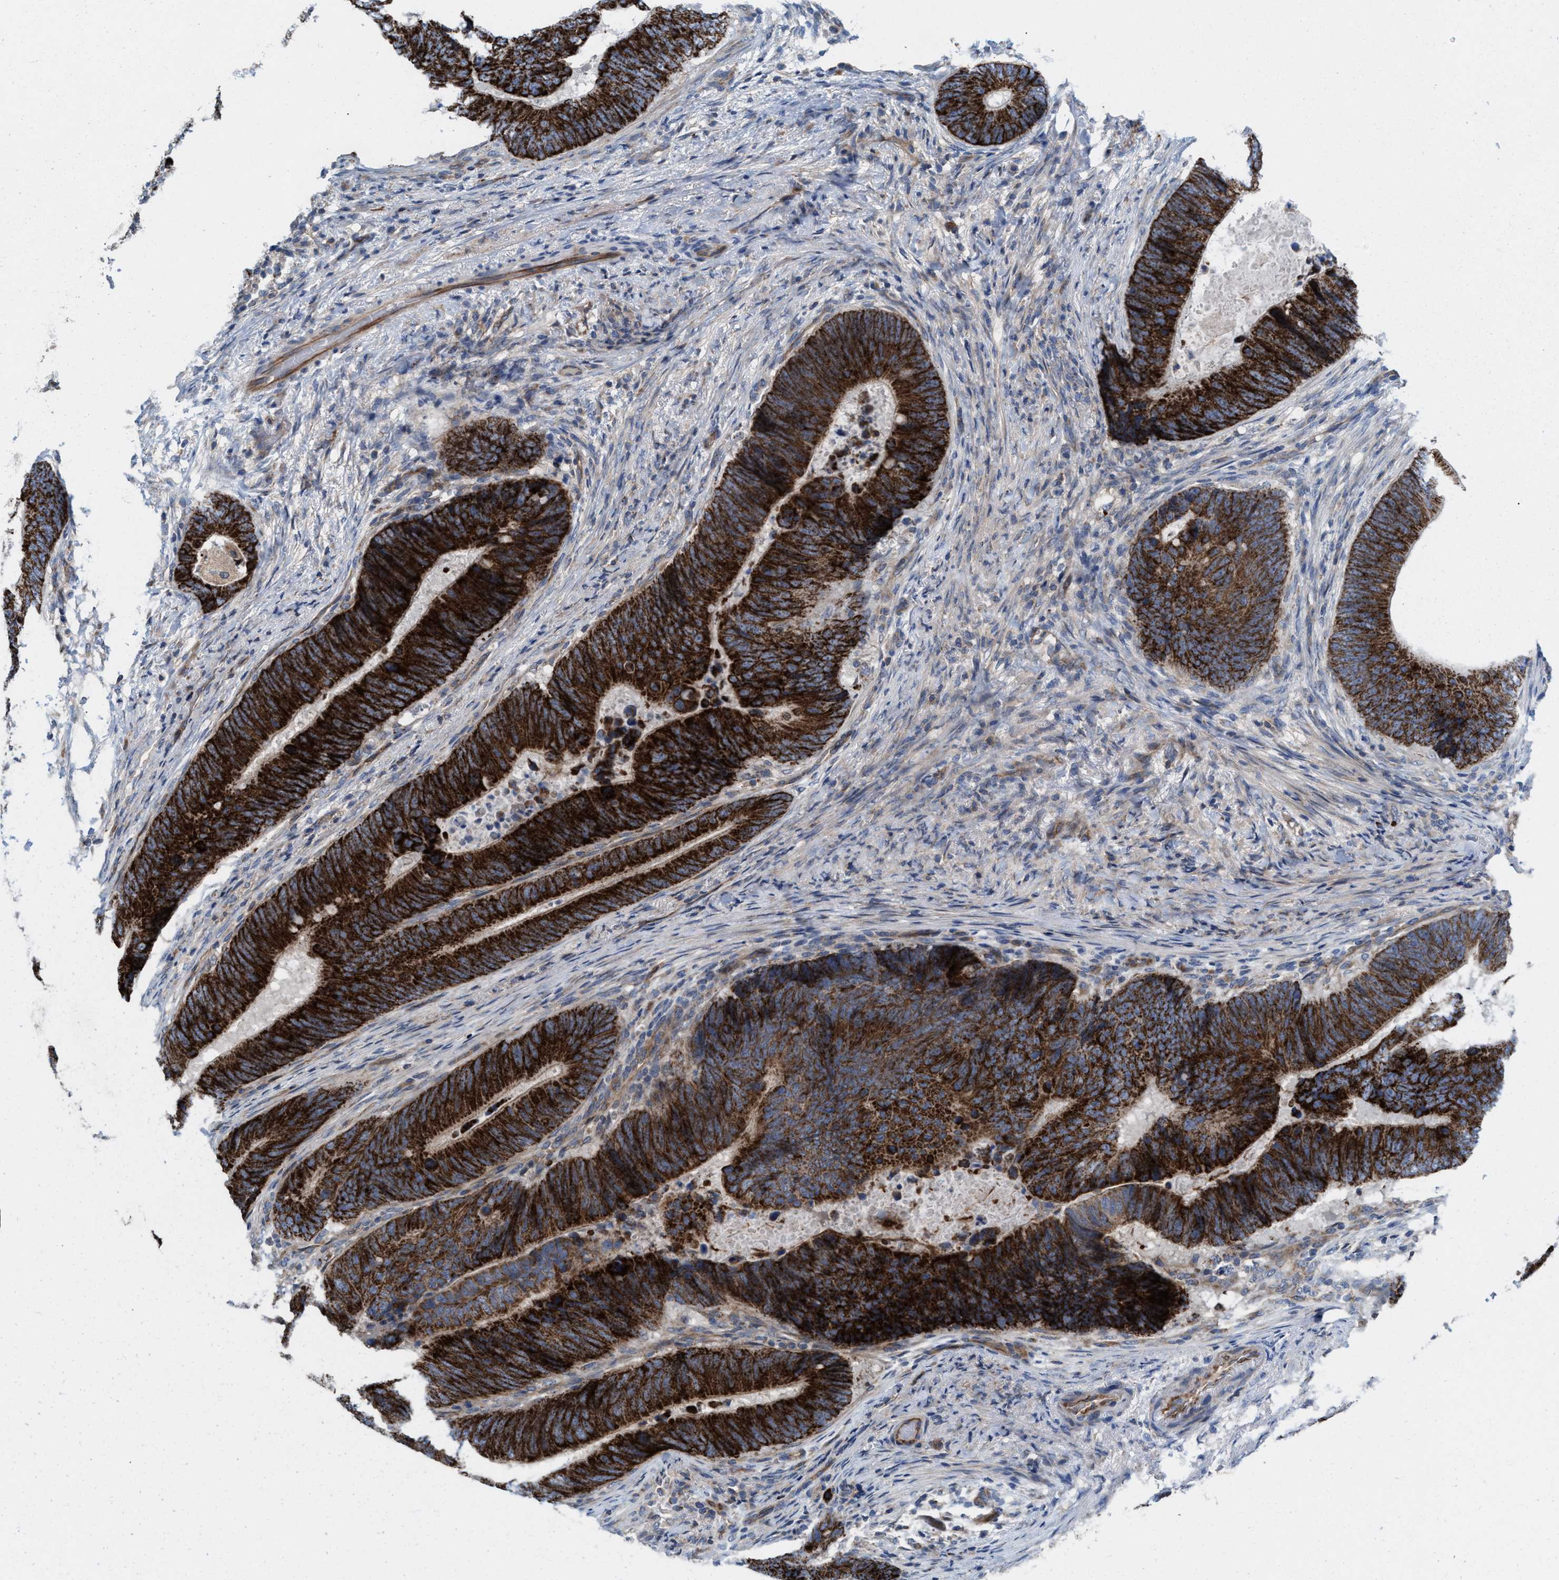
{"staining": {"intensity": "strong", "quantity": ">75%", "location": "cytoplasmic/membranous"}, "tissue": "colorectal cancer", "cell_type": "Tumor cells", "image_type": "cancer", "snomed": [{"axis": "morphology", "description": "Adenocarcinoma, NOS"}, {"axis": "topography", "description": "Colon"}], "caption": "High-power microscopy captured an IHC photomicrograph of colorectal adenocarcinoma, revealing strong cytoplasmic/membranous expression in about >75% of tumor cells.", "gene": "MRM1", "patient": {"sex": "male", "age": 56}}